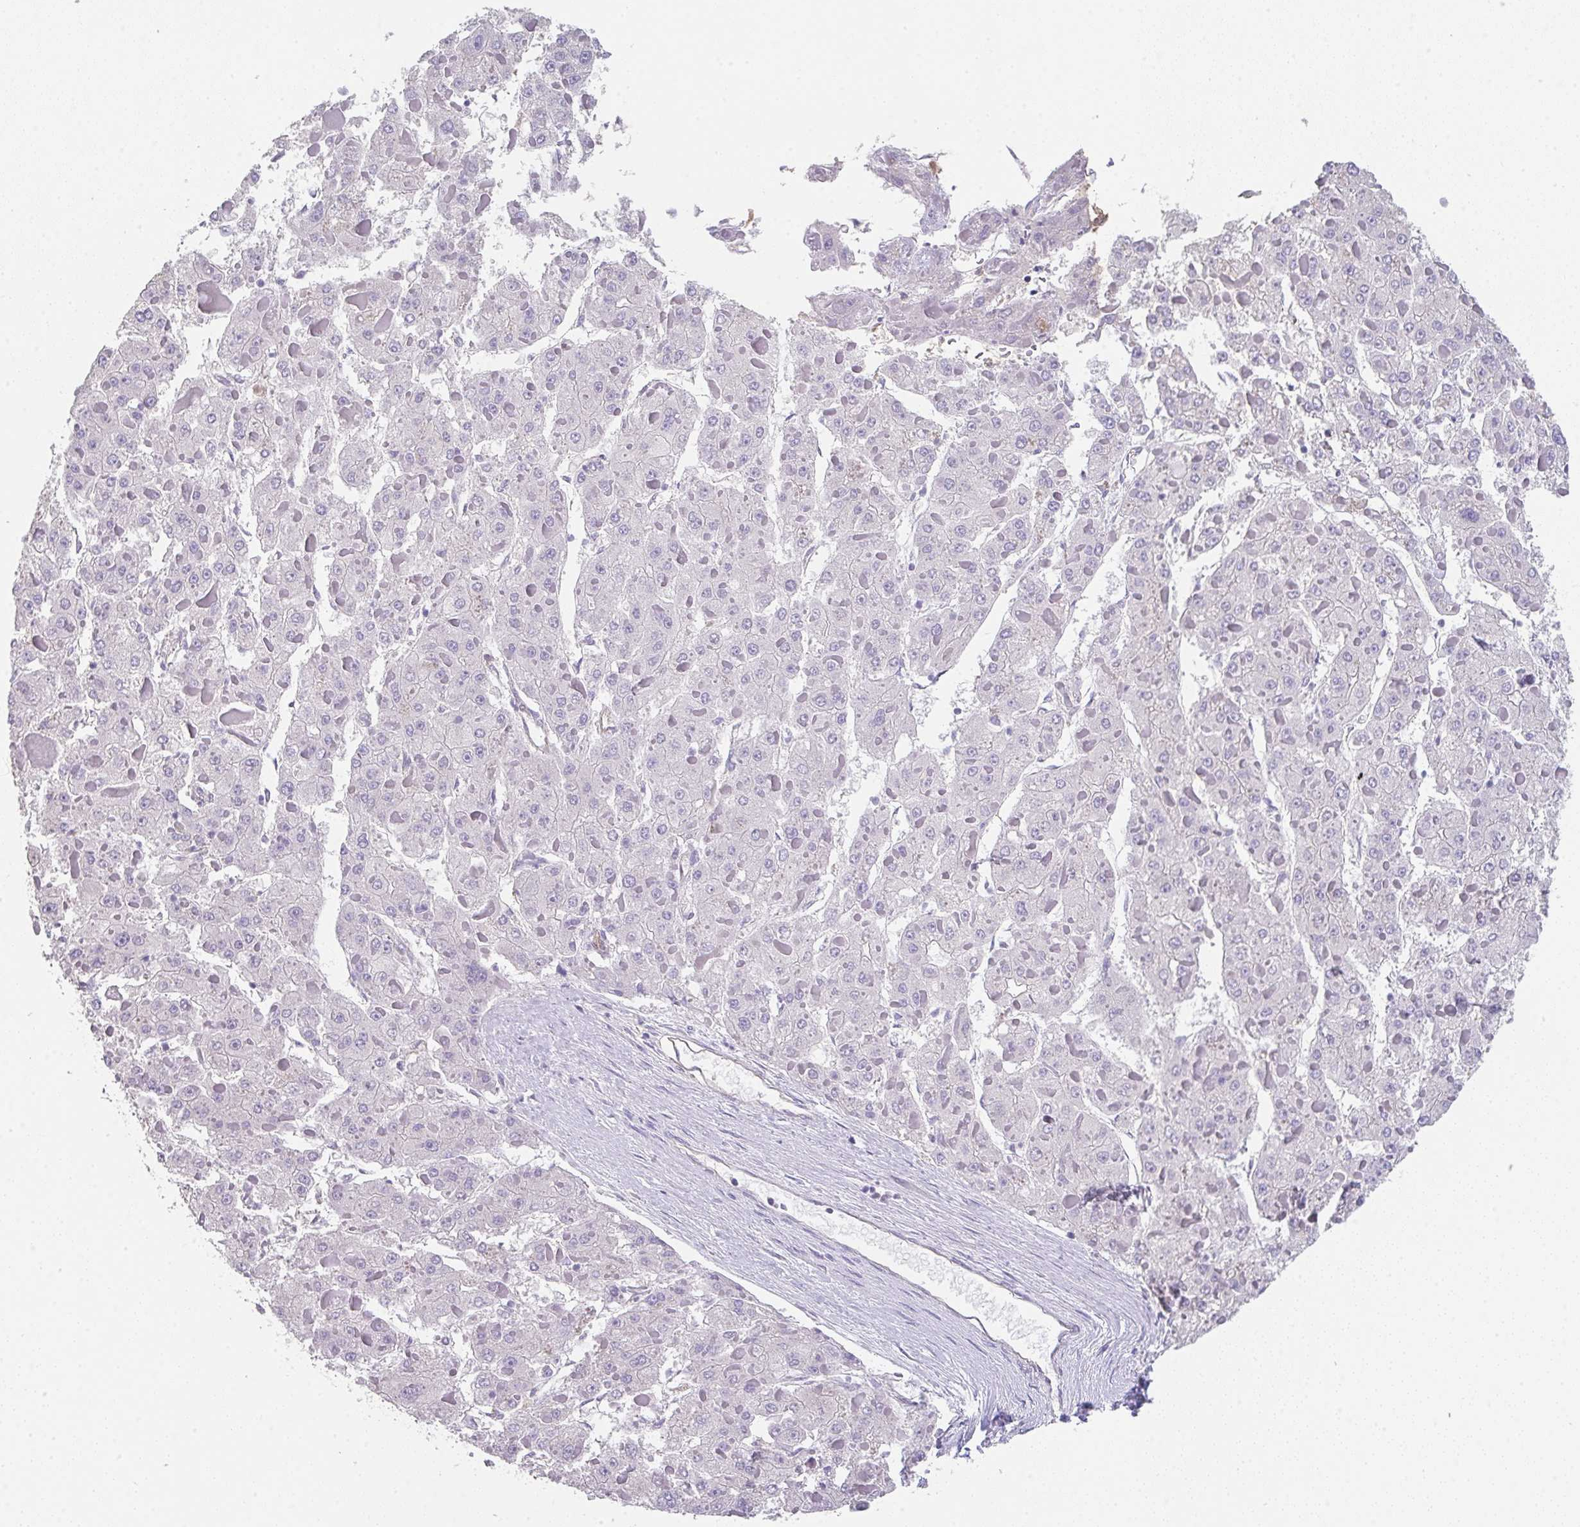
{"staining": {"intensity": "negative", "quantity": "none", "location": "none"}, "tissue": "liver cancer", "cell_type": "Tumor cells", "image_type": "cancer", "snomed": [{"axis": "morphology", "description": "Carcinoma, Hepatocellular, NOS"}, {"axis": "topography", "description": "Liver"}], "caption": "IHC histopathology image of liver cancer (hepatocellular carcinoma) stained for a protein (brown), which demonstrates no staining in tumor cells.", "gene": "DBN1", "patient": {"sex": "female", "age": 73}}